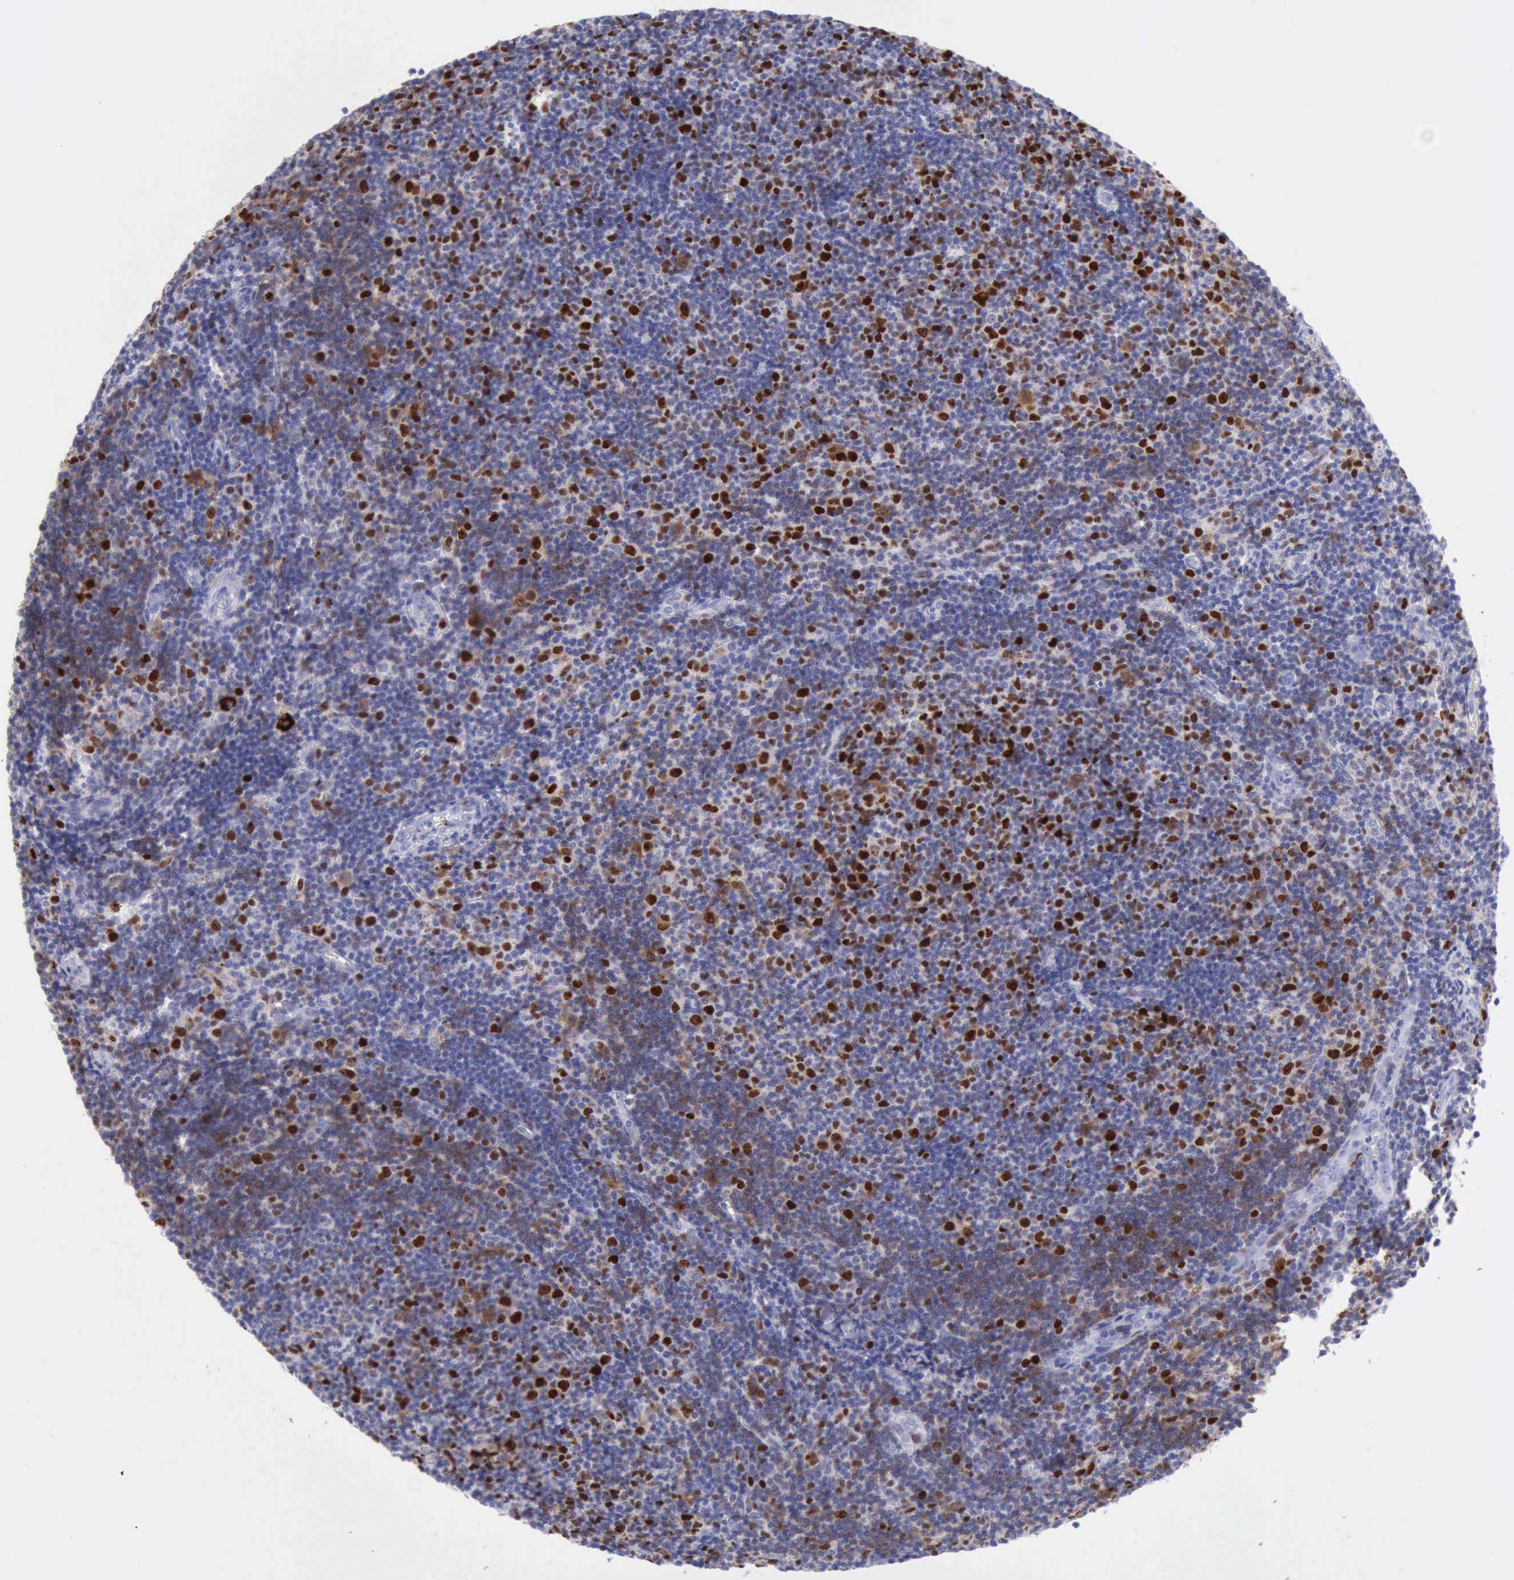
{"staining": {"intensity": "strong", "quantity": "25%-75%", "location": "nuclear"}, "tissue": "lymphoma", "cell_type": "Tumor cells", "image_type": "cancer", "snomed": [{"axis": "morphology", "description": "Malignant lymphoma, non-Hodgkin's type, Low grade"}, {"axis": "topography", "description": "Lymph node"}], "caption": "About 25%-75% of tumor cells in low-grade malignant lymphoma, non-Hodgkin's type demonstrate strong nuclear protein expression as visualized by brown immunohistochemical staining.", "gene": "MCM2", "patient": {"sex": "male", "age": 49}}